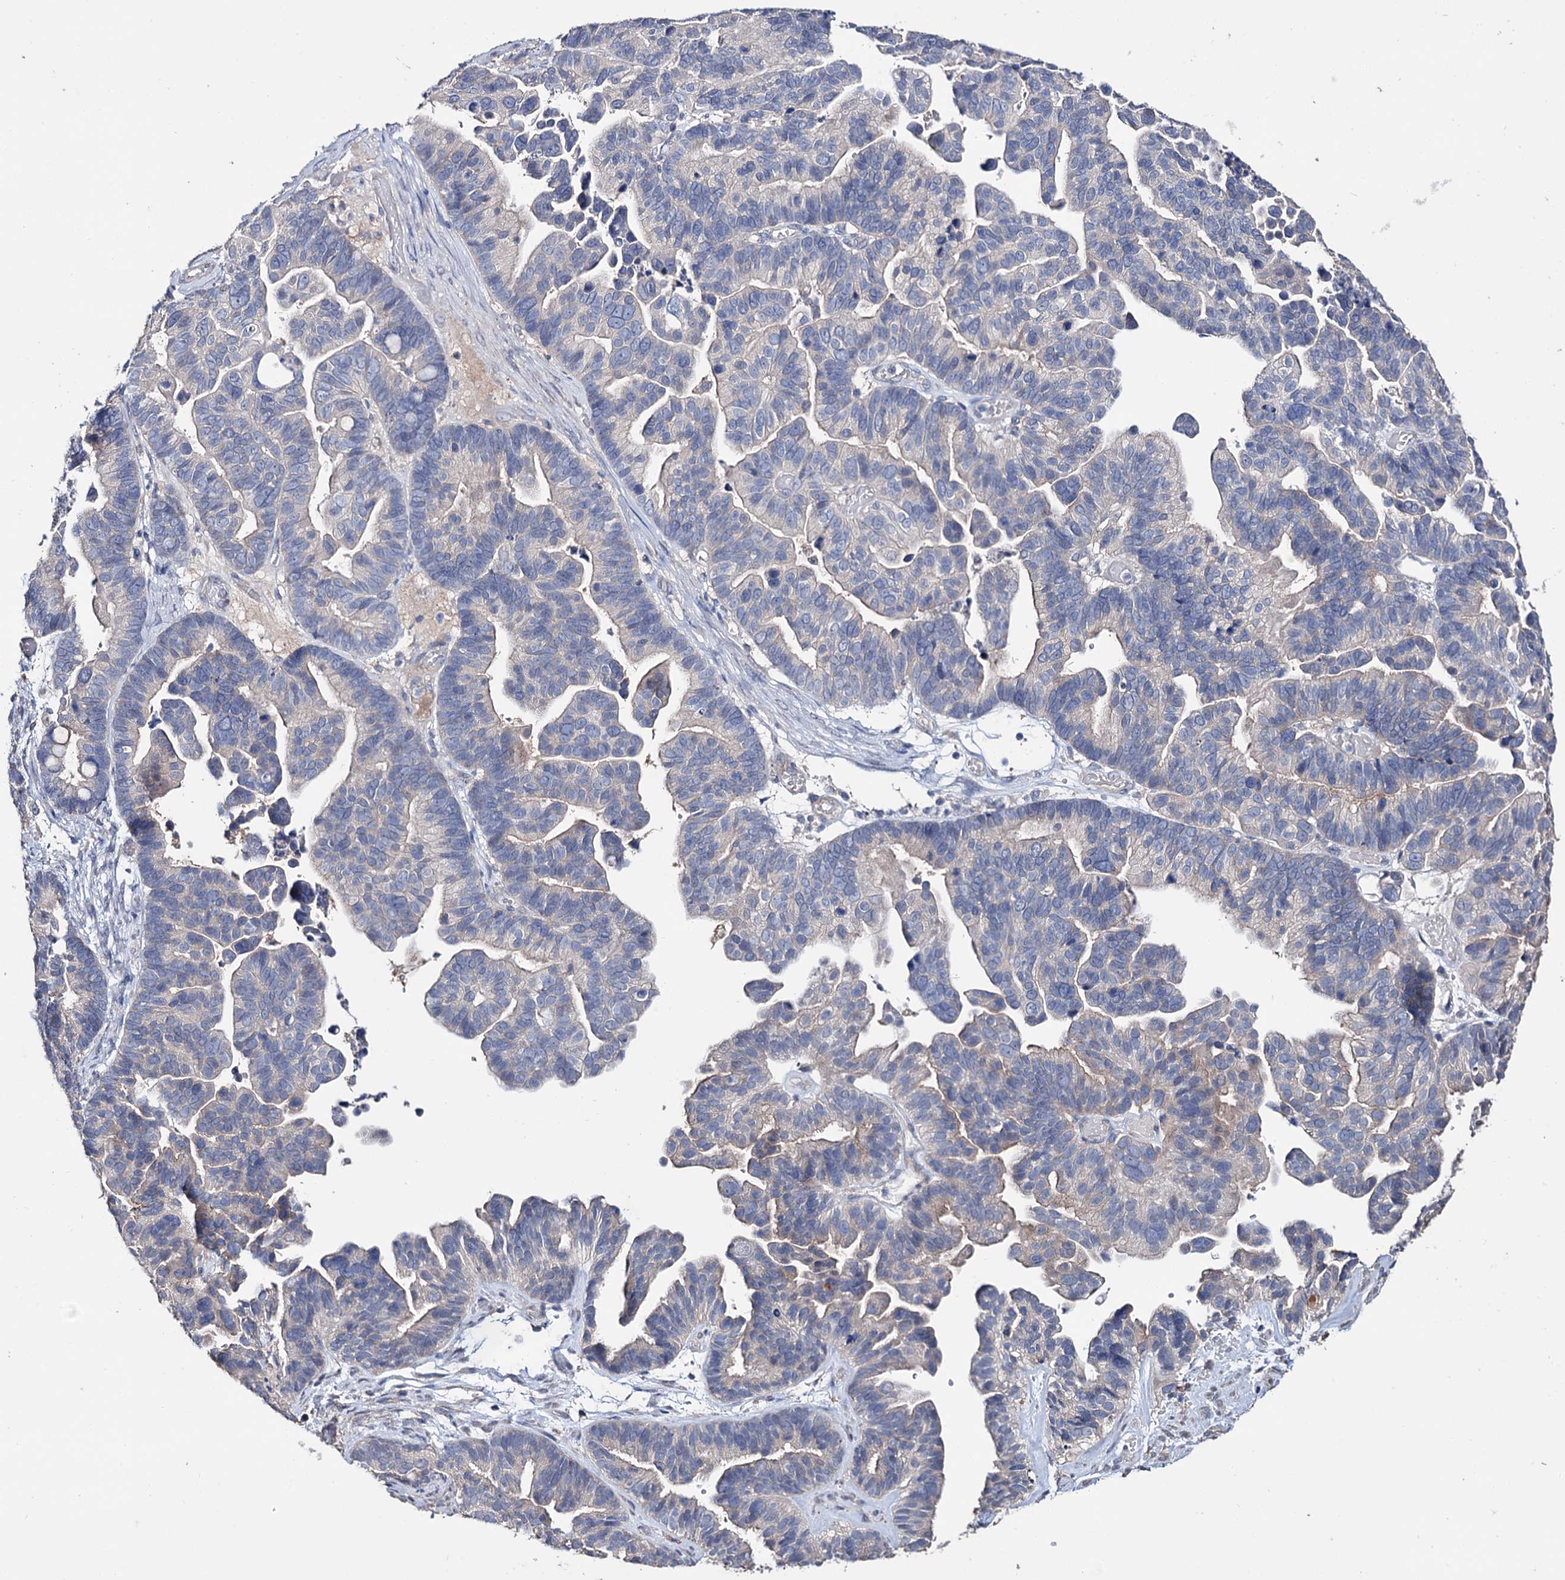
{"staining": {"intensity": "negative", "quantity": "none", "location": "none"}, "tissue": "ovarian cancer", "cell_type": "Tumor cells", "image_type": "cancer", "snomed": [{"axis": "morphology", "description": "Cystadenocarcinoma, serous, NOS"}, {"axis": "topography", "description": "Ovary"}], "caption": "The immunohistochemistry (IHC) micrograph has no significant expression in tumor cells of ovarian cancer tissue.", "gene": "EPB41L5", "patient": {"sex": "female", "age": 56}}